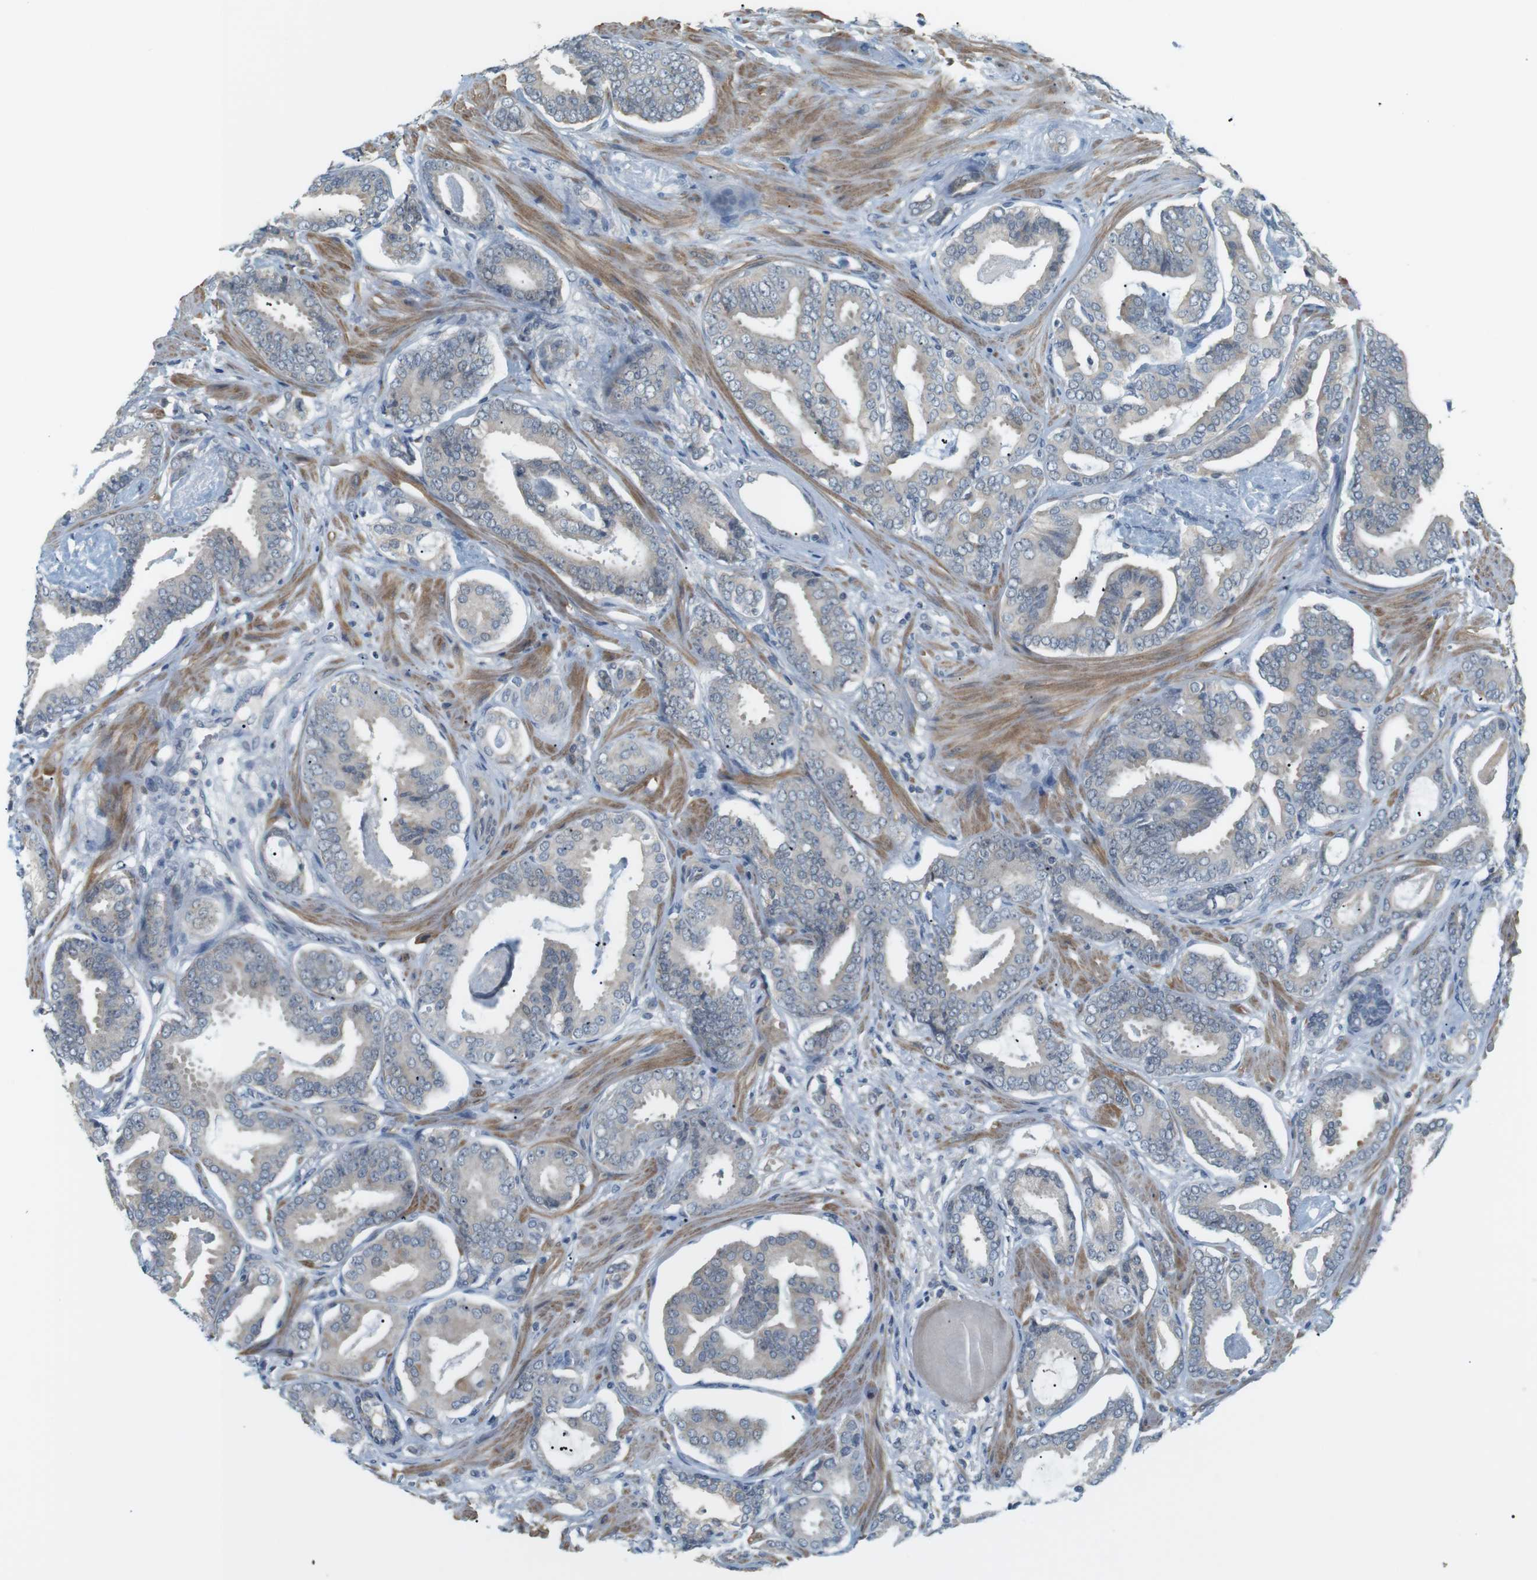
{"staining": {"intensity": "negative", "quantity": "none", "location": "none"}, "tissue": "prostate cancer", "cell_type": "Tumor cells", "image_type": "cancer", "snomed": [{"axis": "morphology", "description": "Adenocarcinoma, Low grade"}, {"axis": "topography", "description": "Prostate"}], "caption": "Tumor cells show no significant protein staining in adenocarcinoma (low-grade) (prostate). (DAB immunohistochemistry (IHC) visualized using brightfield microscopy, high magnification).", "gene": "RTN3", "patient": {"sex": "male", "age": 53}}